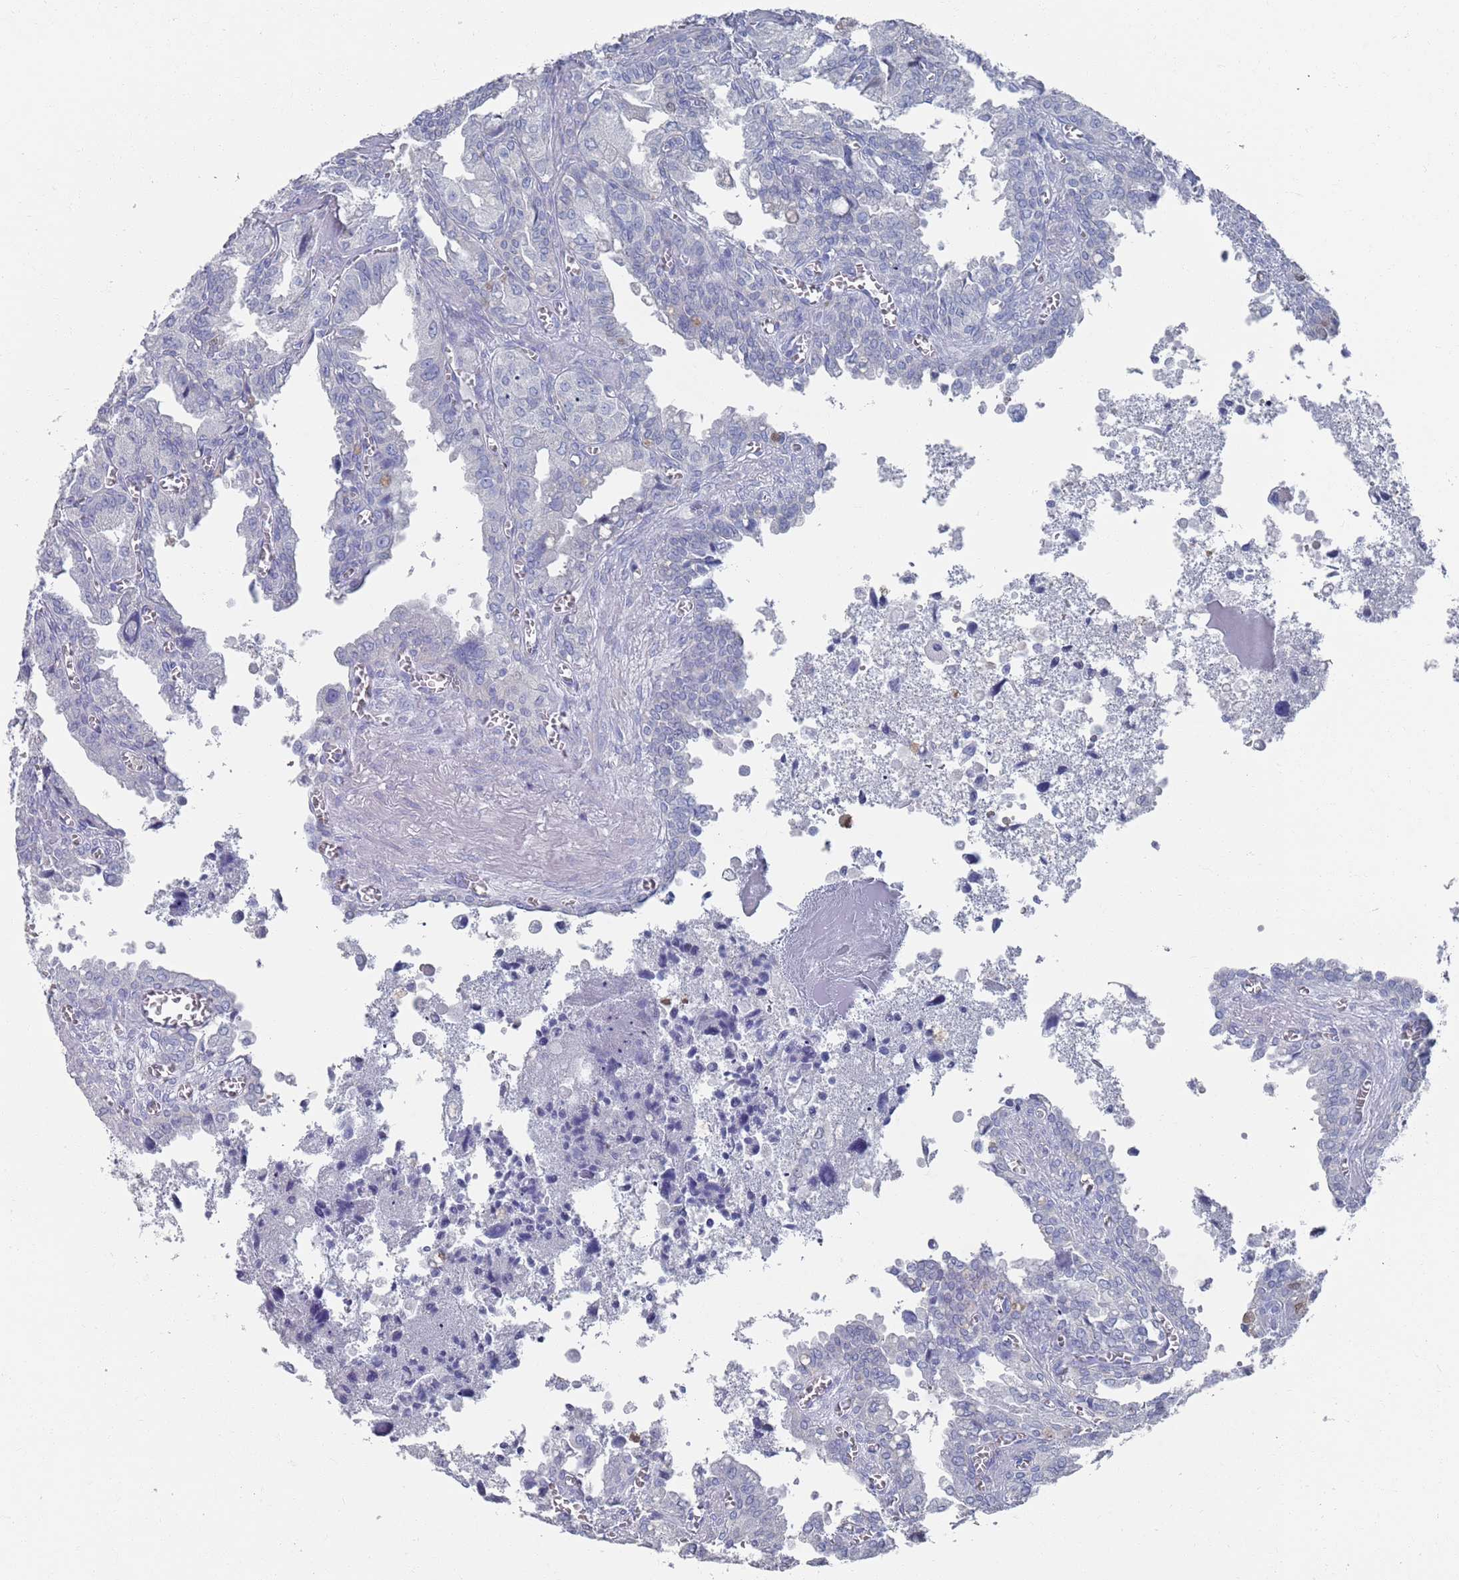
{"staining": {"intensity": "negative", "quantity": "none", "location": "none"}, "tissue": "seminal vesicle", "cell_type": "Glandular cells", "image_type": "normal", "snomed": [{"axis": "morphology", "description": "Normal tissue, NOS"}, {"axis": "topography", "description": "Seminal veicle"}], "caption": "Glandular cells show no significant staining in unremarkable seminal vesicle. Nuclei are stained in blue.", "gene": "MAT1A", "patient": {"sex": "male", "age": 67}}